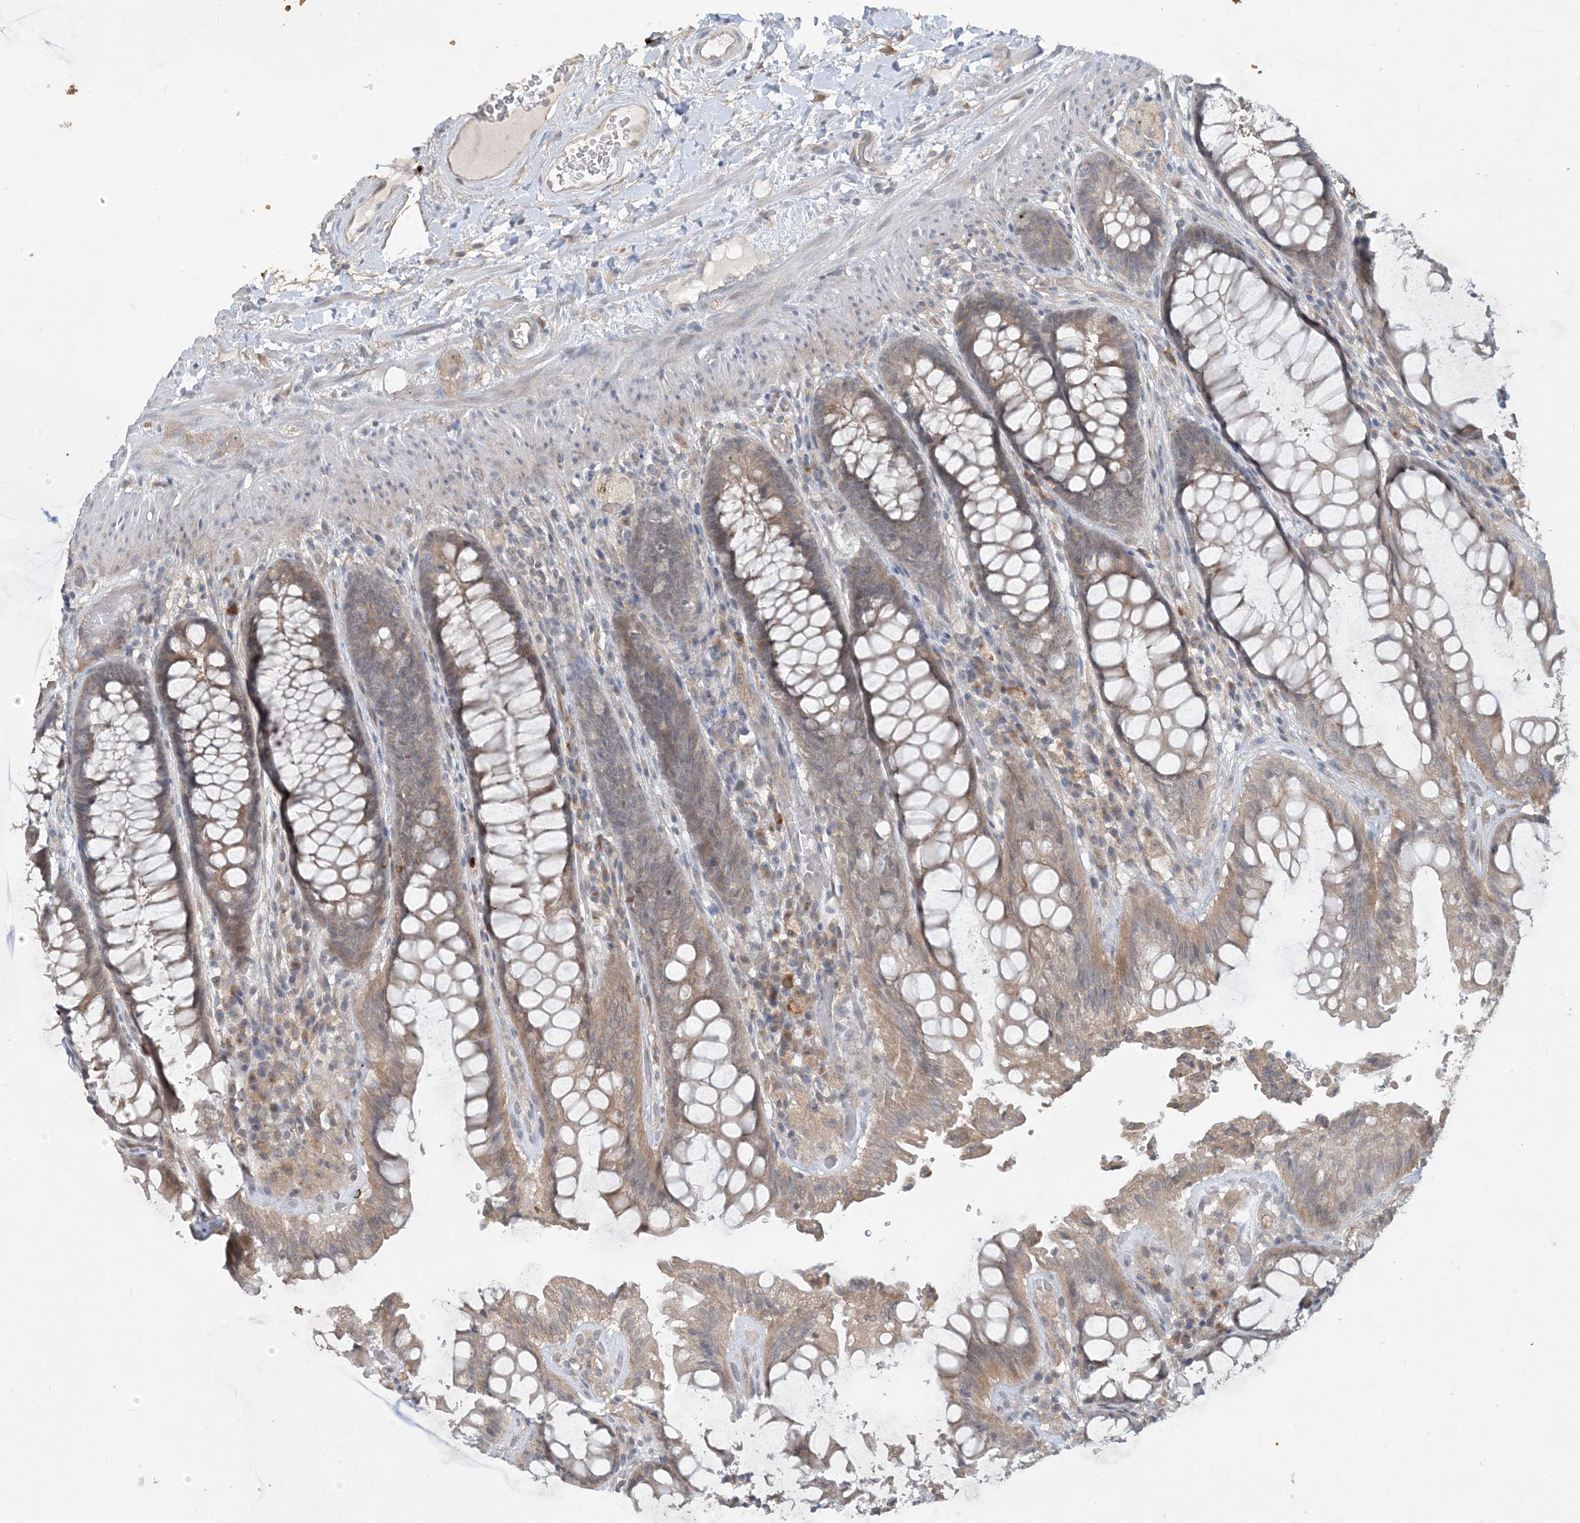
{"staining": {"intensity": "weak", "quantity": ">75%", "location": "cytoplasmic/membranous"}, "tissue": "rectum", "cell_type": "Glandular cells", "image_type": "normal", "snomed": [{"axis": "morphology", "description": "Normal tissue, NOS"}, {"axis": "topography", "description": "Rectum"}], "caption": "Unremarkable rectum exhibits weak cytoplasmic/membranous staining in about >75% of glandular cells.", "gene": "CDS1", "patient": {"sex": "female", "age": 46}}